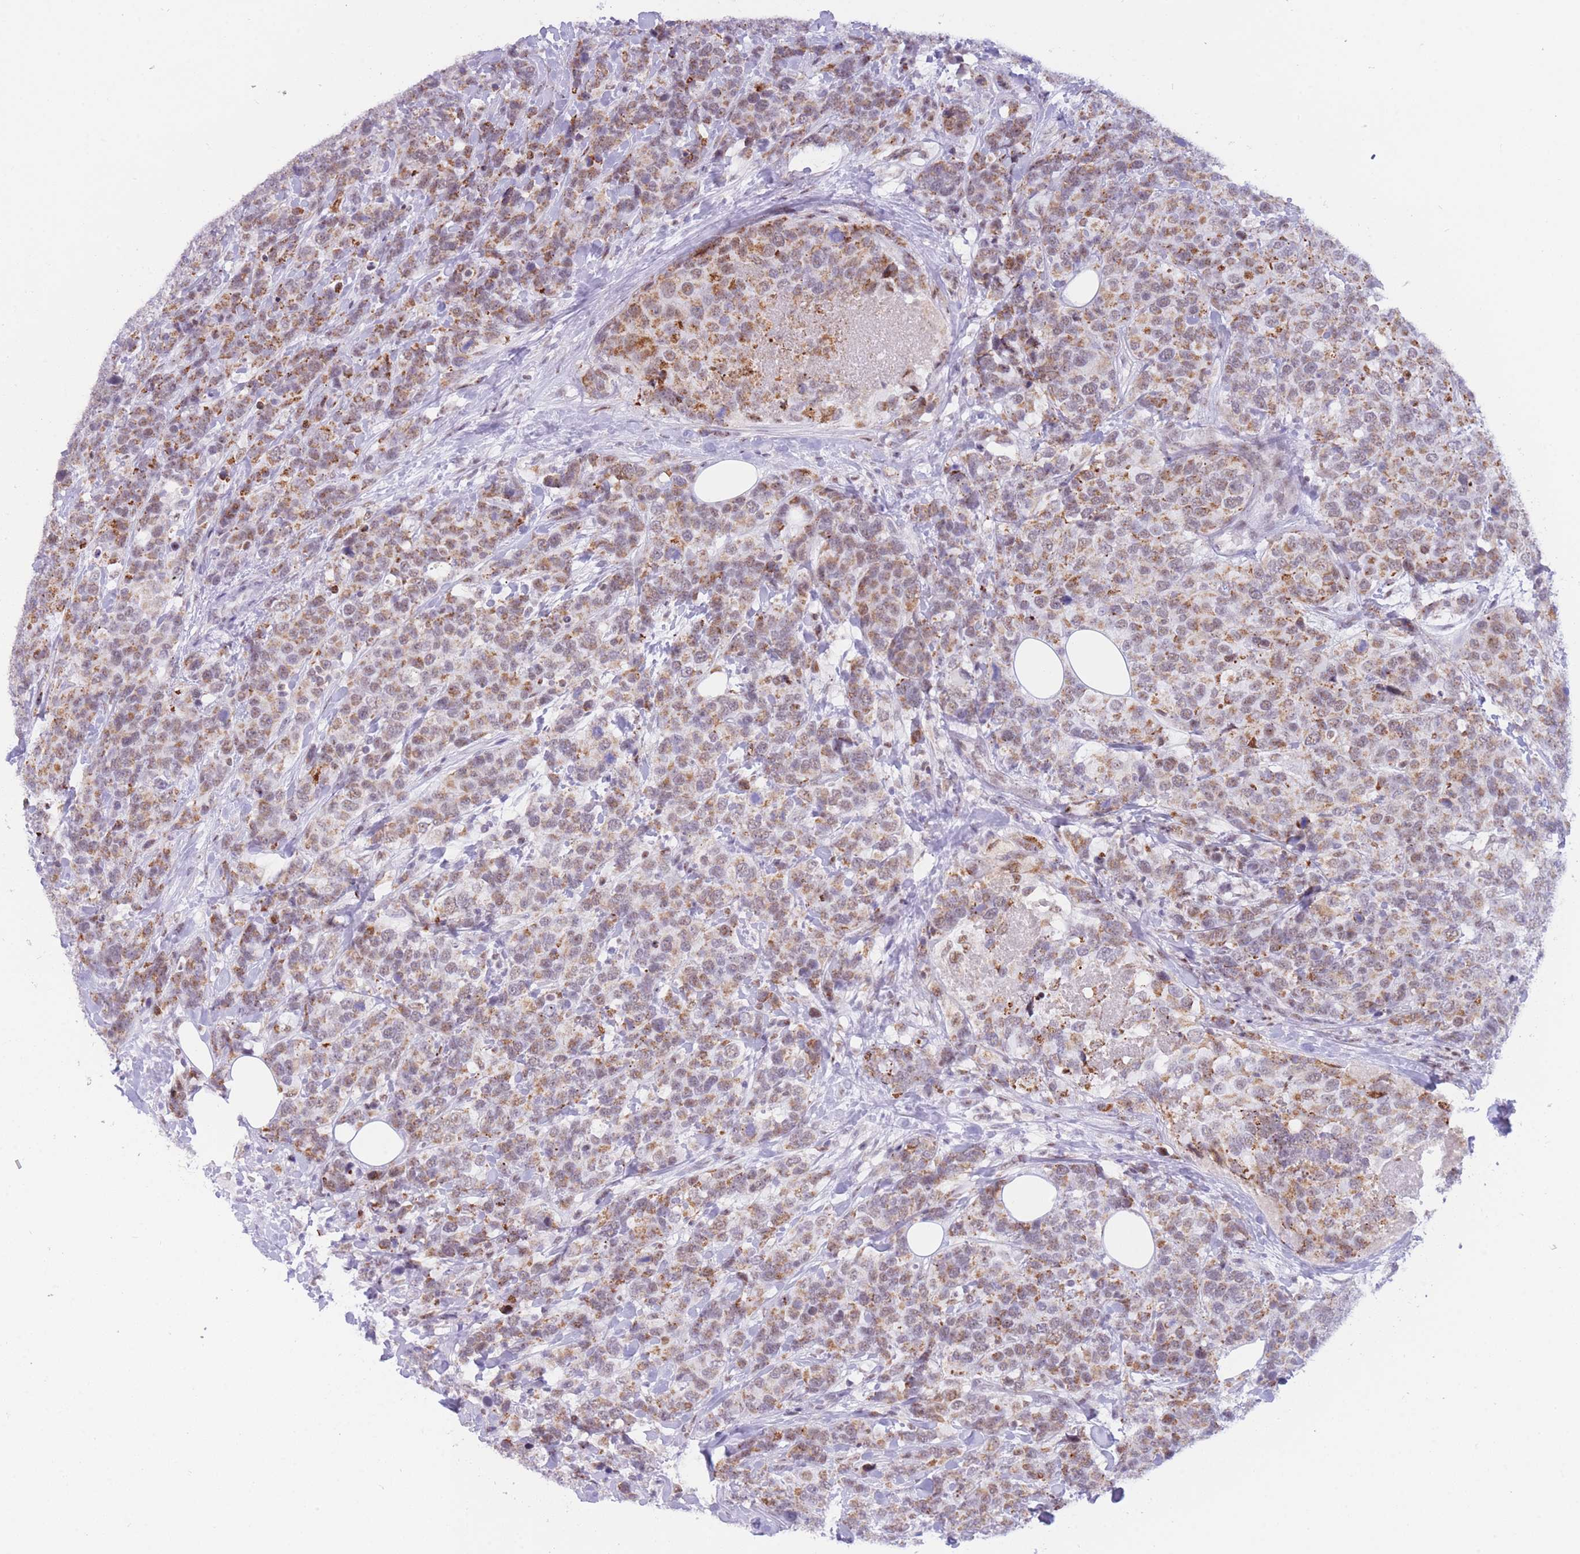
{"staining": {"intensity": "moderate", "quantity": "25%-75%", "location": "cytoplasmic/membranous,nuclear"}, "tissue": "breast cancer", "cell_type": "Tumor cells", "image_type": "cancer", "snomed": [{"axis": "morphology", "description": "Lobular carcinoma"}, {"axis": "topography", "description": "Breast"}], "caption": "An immunohistochemistry image of tumor tissue is shown. Protein staining in brown labels moderate cytoplasmic/membranous and nuclear positivity in breast lobular carcinoma within tumor cells.", "gene": "CYP2B6", "patient": {"sex": "female", "age": 59}}